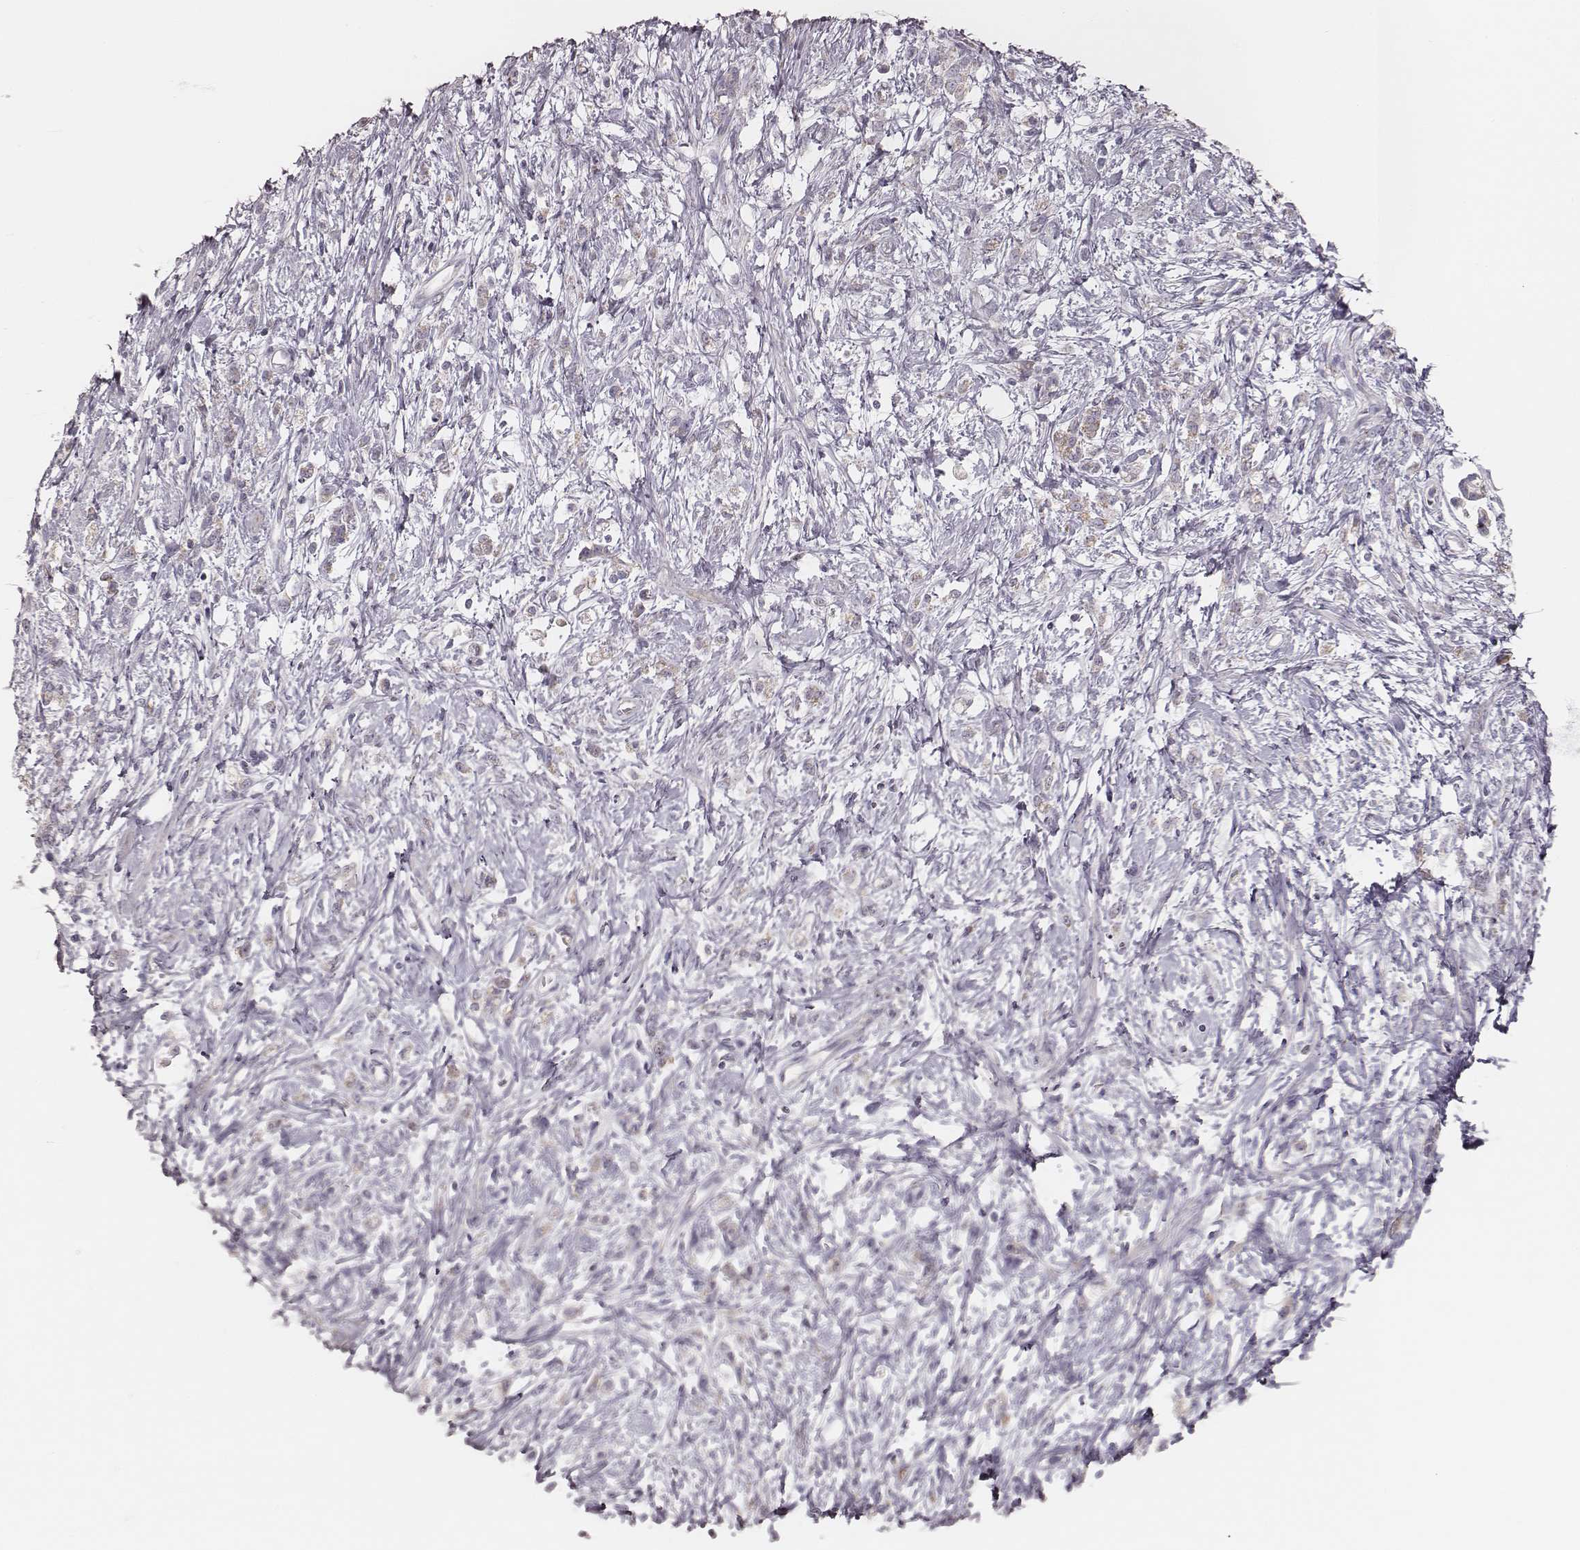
{"staining": {"intensity": "weak", "quantity": ">75%", "location": "cytoplasmic/membranous"}, "tissue": "stomach cancer", "cell_type": "Tumor cells", "image_type": "cancer", "snomed": [{"axis": "morphology", "description": "Adenocarcinoma, NOS"}, {"axis": "topography", "description": "Stomach"}], "caption": "Immunohistochemical staining of human stomach adenocarcinoma displays low levels of weak cytoplasmic/membranous expression in about >75% of tumor cells. Nuclei are stained in blue.", "gene": "KIF5C", "patient": {"sex": "female", "age": 60}}